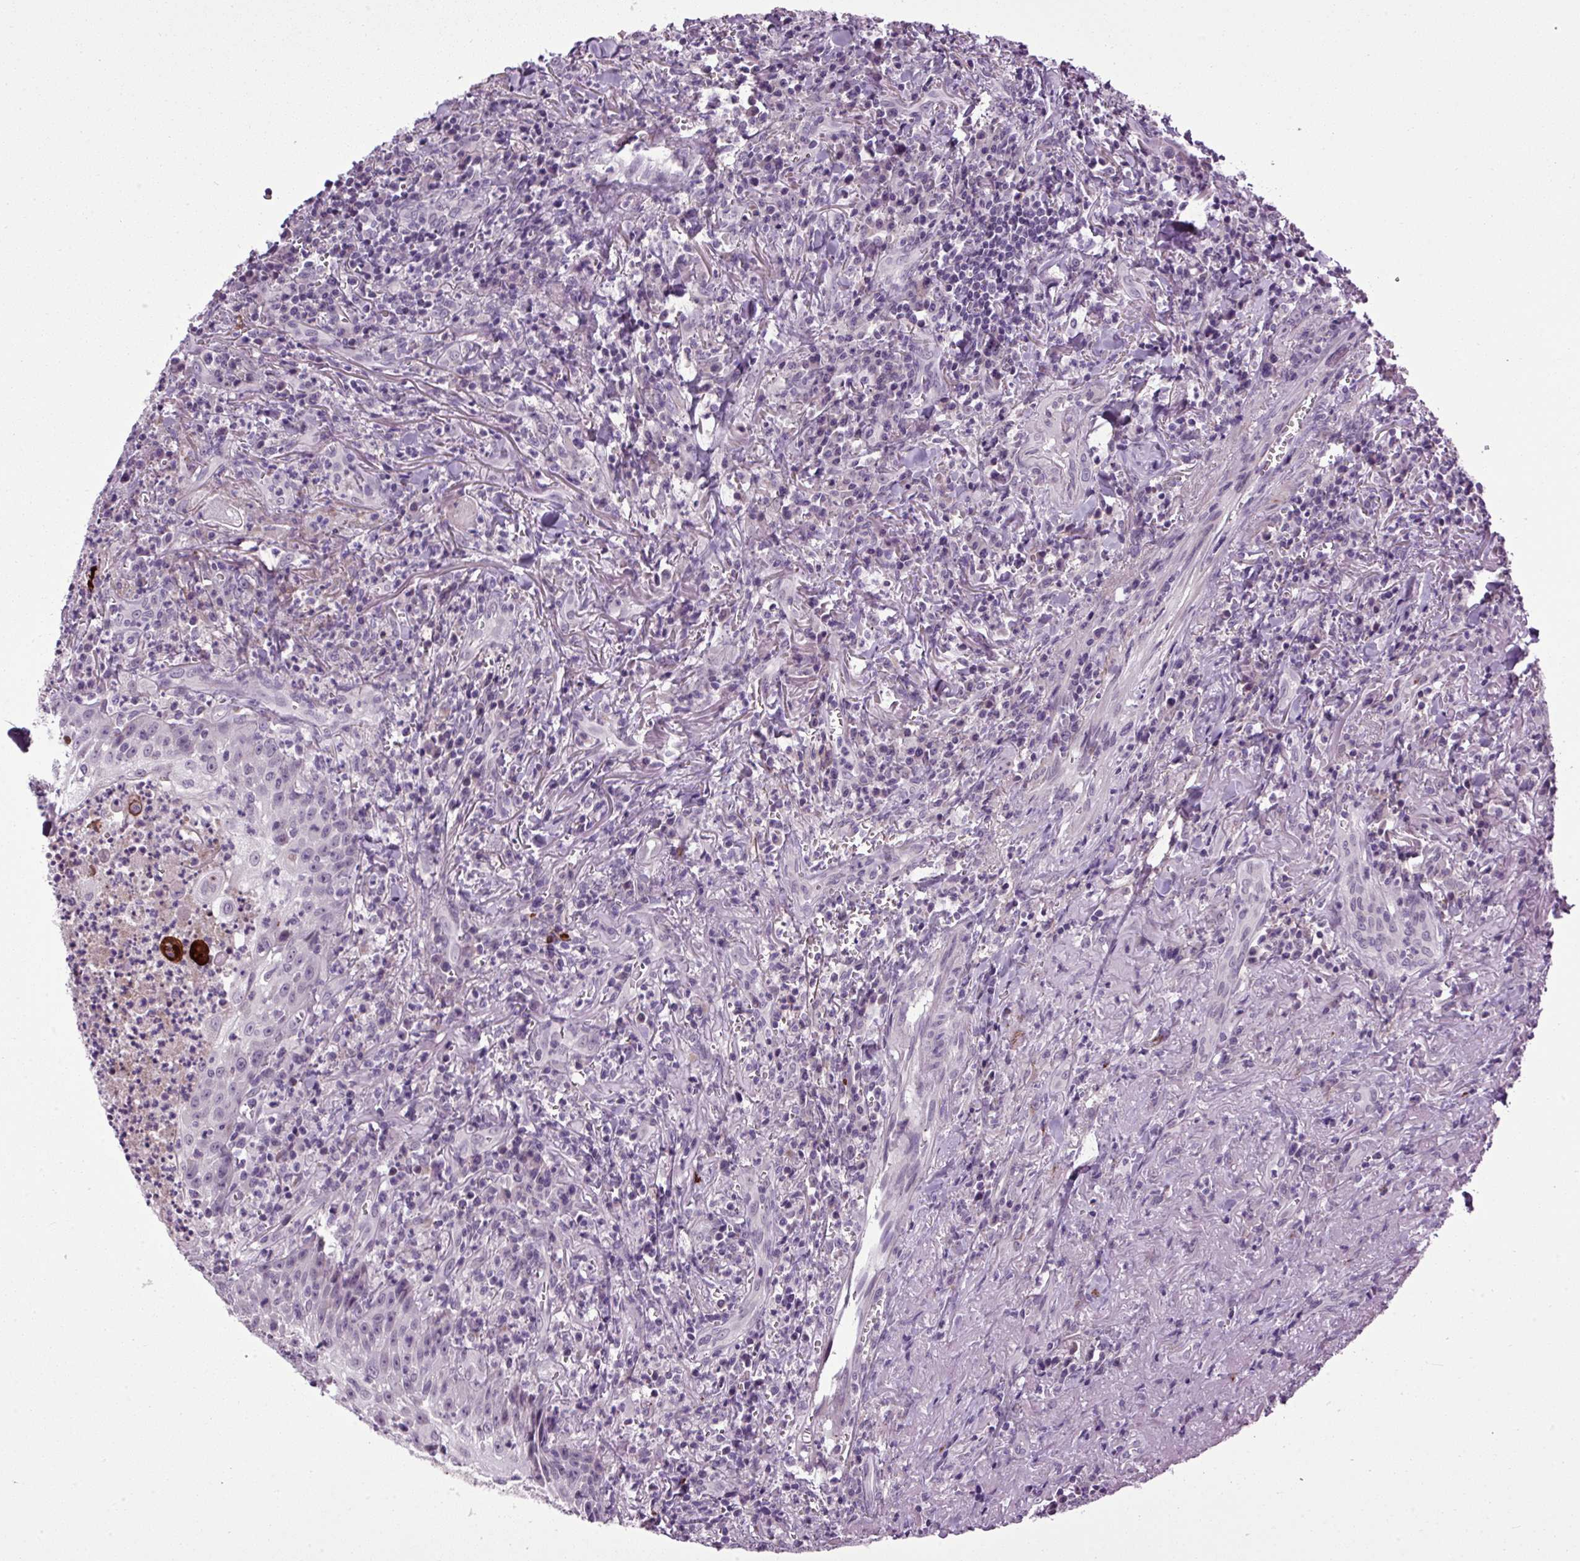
{"staining": {"intensity": "weak", "quantity": "<25%", "location": "nuclear"}, "tissue": "head and neck cancer", "cell_type": "Tumor cells", "image_type": "cancer", "snomed": [{"axis": "morphology", "description": "Normal tissue, NOS"}, {"axis": "morphology", "description": "Squamous cell carcinoma, NOS"}, {"axis": "topography", "description": "Oral tissue"}, {"axis": "topography", "description": "Head-Neck"}], "caption": "Tumor cells show no significant protein positivity in squamous cell carcinoma (head and neck).", "gene": "A1CF", "patient": {"sex": "female", "age": 70}}